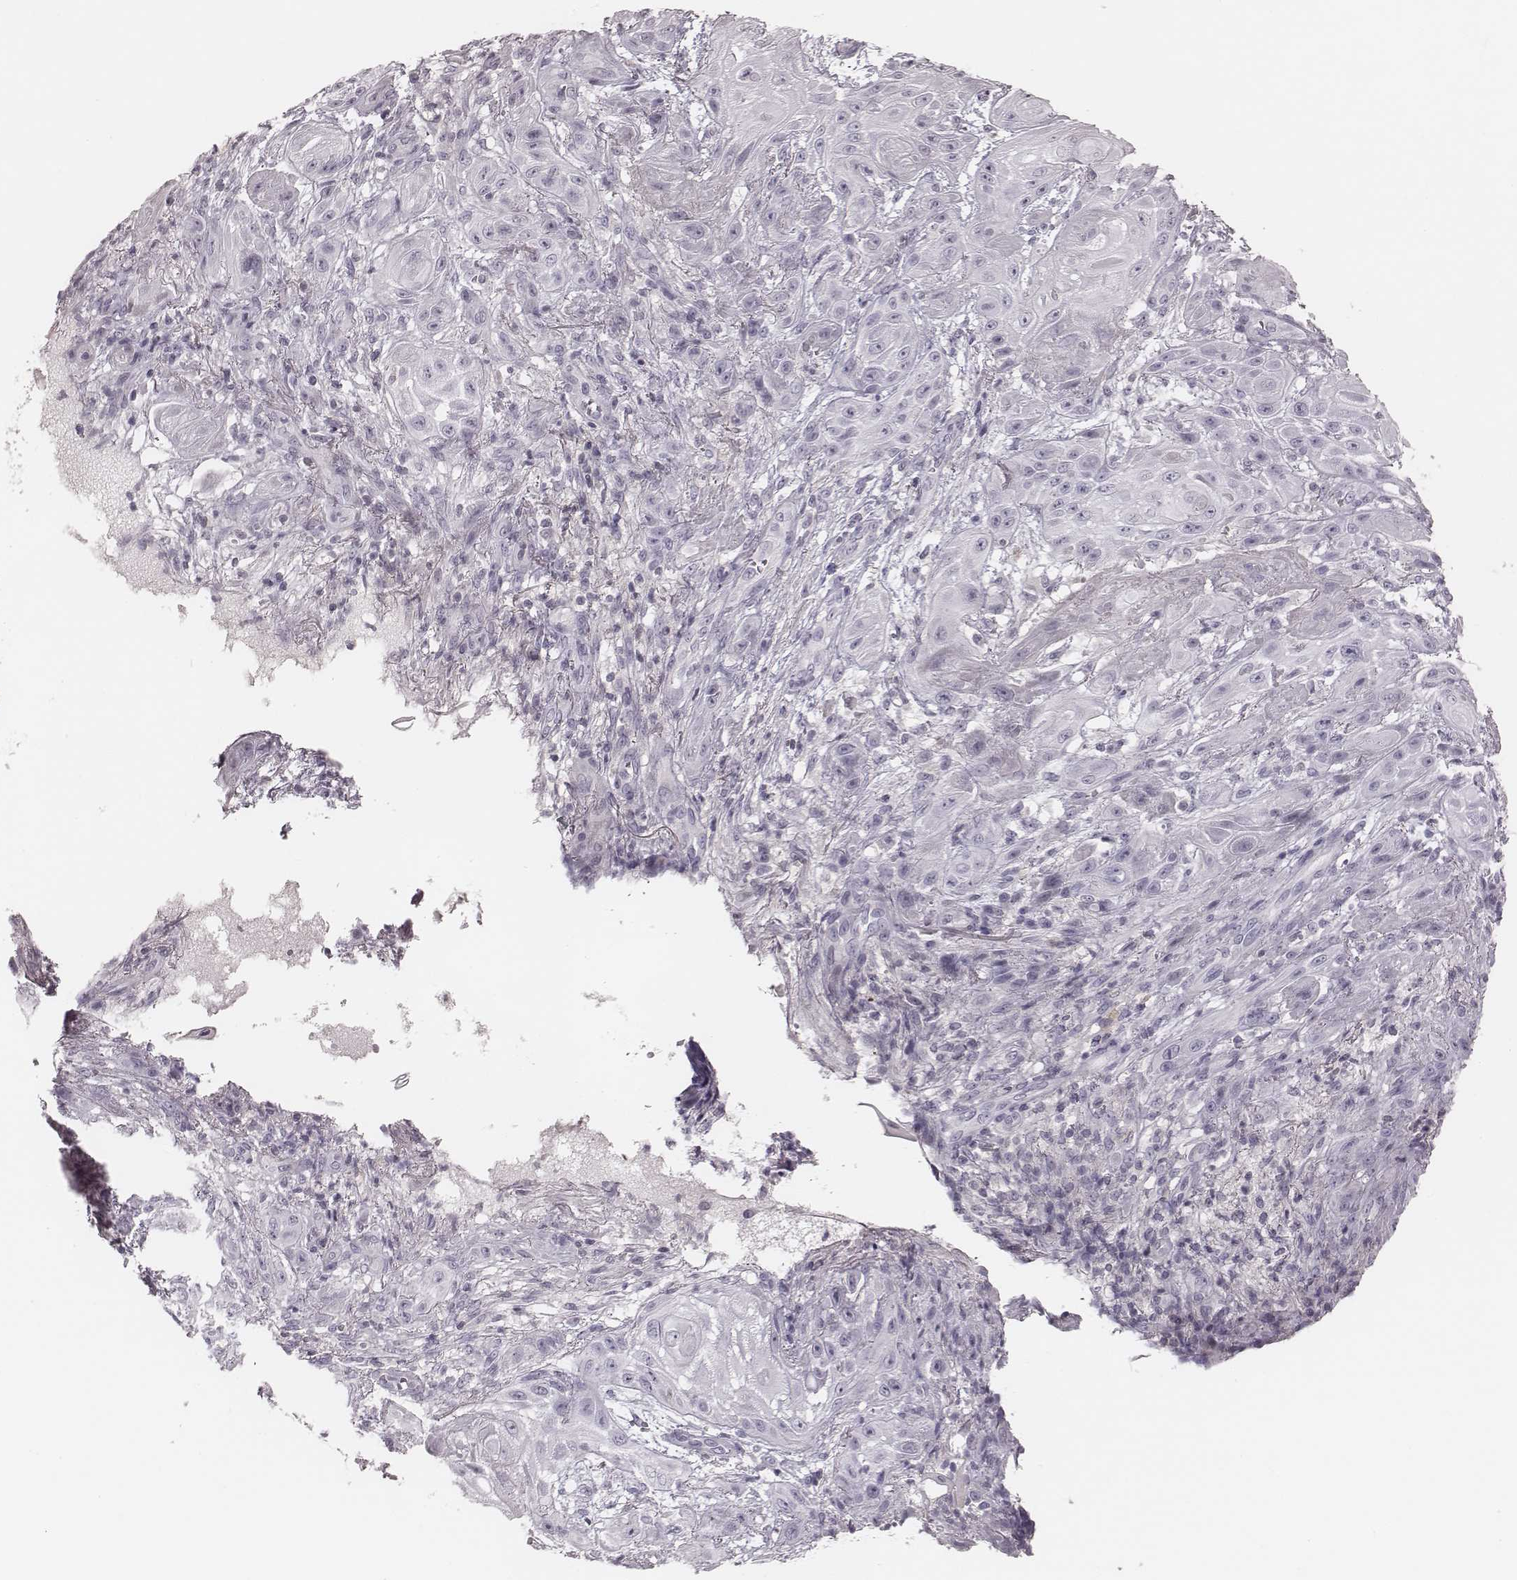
{"staining": {"intensity": "negative", "quantity": "none", "location": "none"}, "tissue": "skin cancer", "cell_type": "Tumor cells", "image_type": "cancer", "snomed": [{"axis": "morphology", "description": "Squamous cell carcinoma, NOS"}, {"axis": "topography", "description": "Skin"}], "caption": "The immunohistochemistry (IHC) histopathology image has no significant staining in tumor cells of skin cancer (squamous cell carcinoma) tissue.", "gene": "S100Z", "patient": {"sex": "male", "age": 62}}